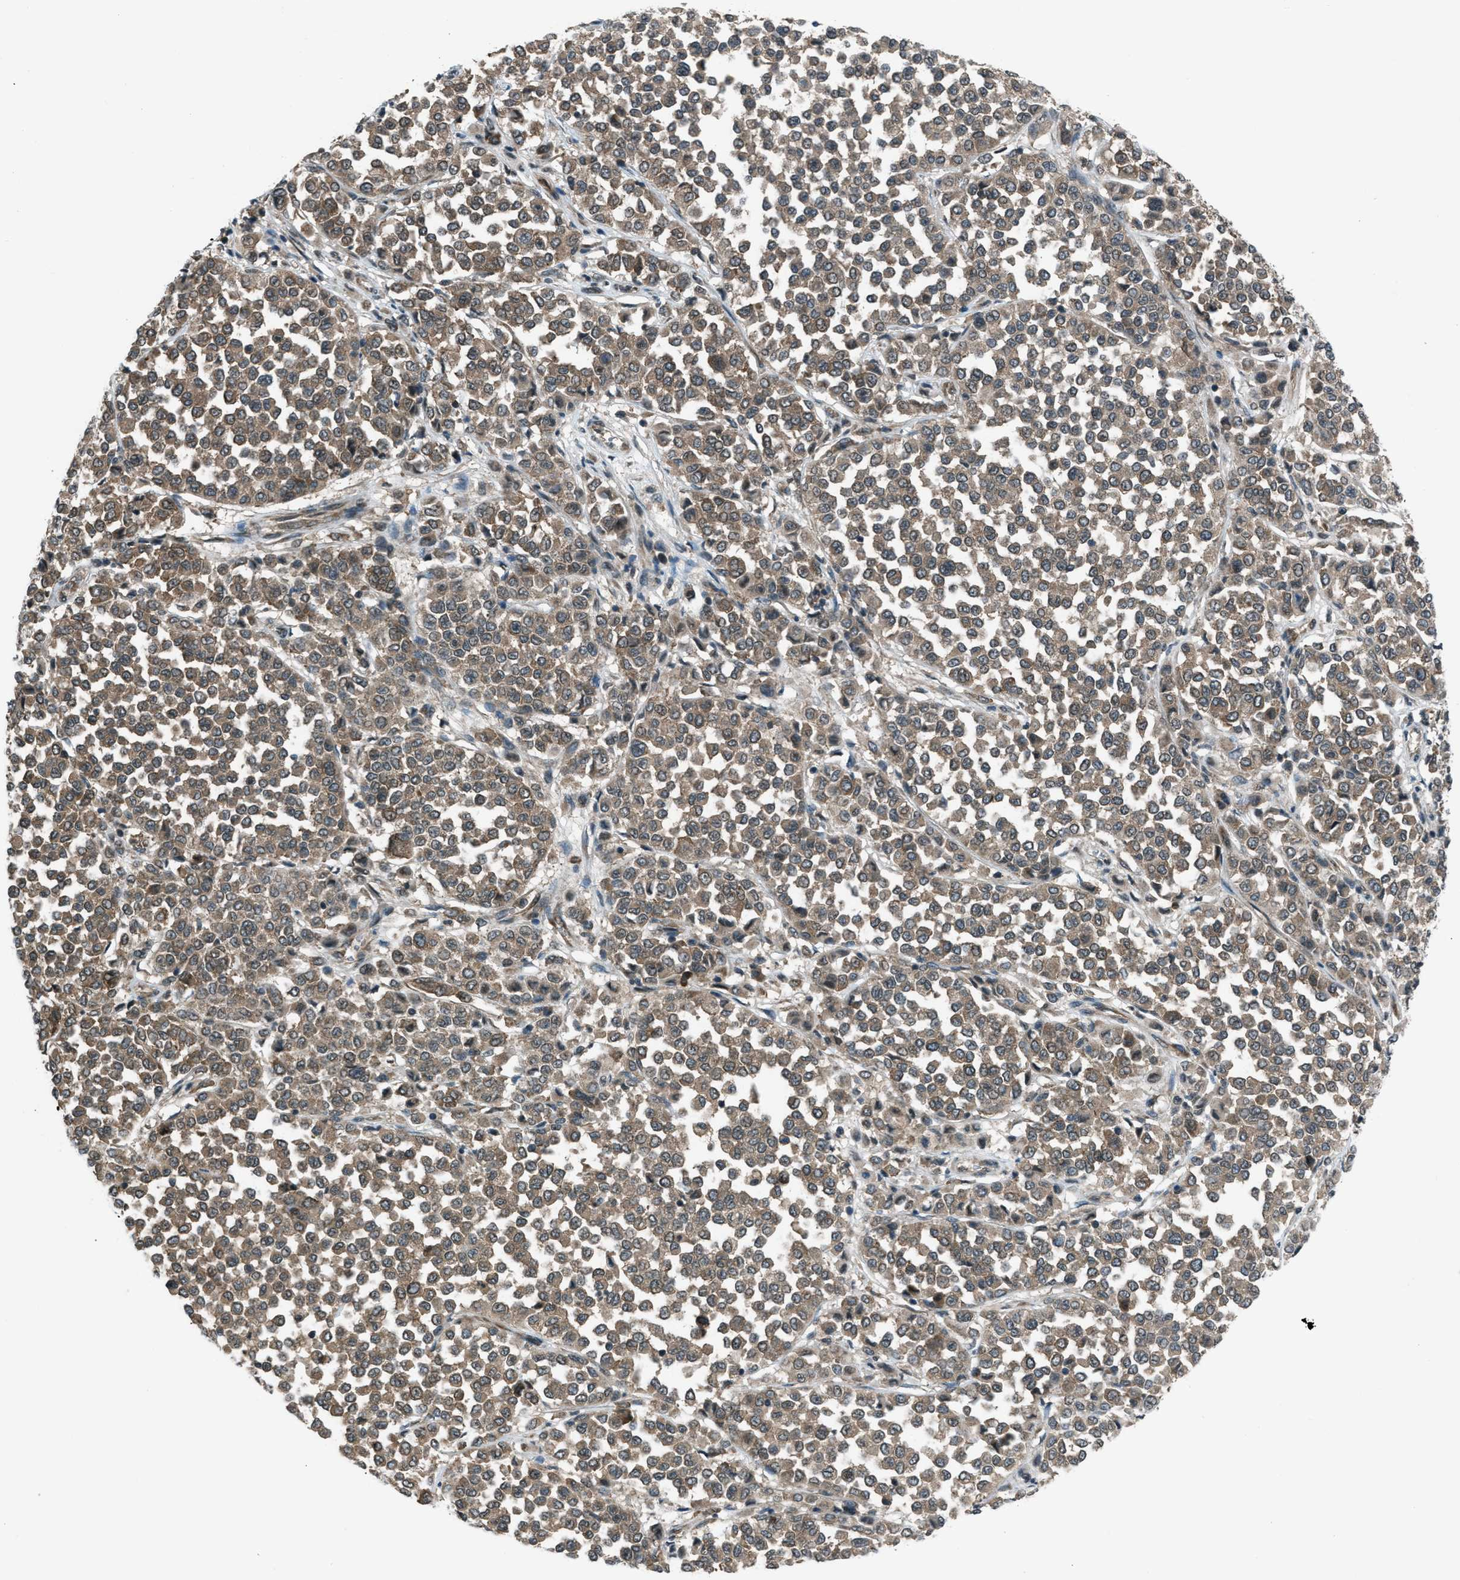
{"staining": {"intensity": "moderate", "quantity": ">75%", "location": "cytoplasmic/membranous"}, "tissue": "melanoma", "cell_type": "Tumor cells", "image_type": "cancer", "snomed": [{"axis": "morphology", "description": "Malignant melanoma, Metastatic site"}, {"axis": "topography", "description": "Pancreas"}], "caption": "About >75% of tumor cells in human melanoma reveal moderate cytoplasmic/membranous protein staining as visualized by brown immunohistochemical staining.", "gene": "ASAP2", "patient": {"sex": "female", "age": 30}}